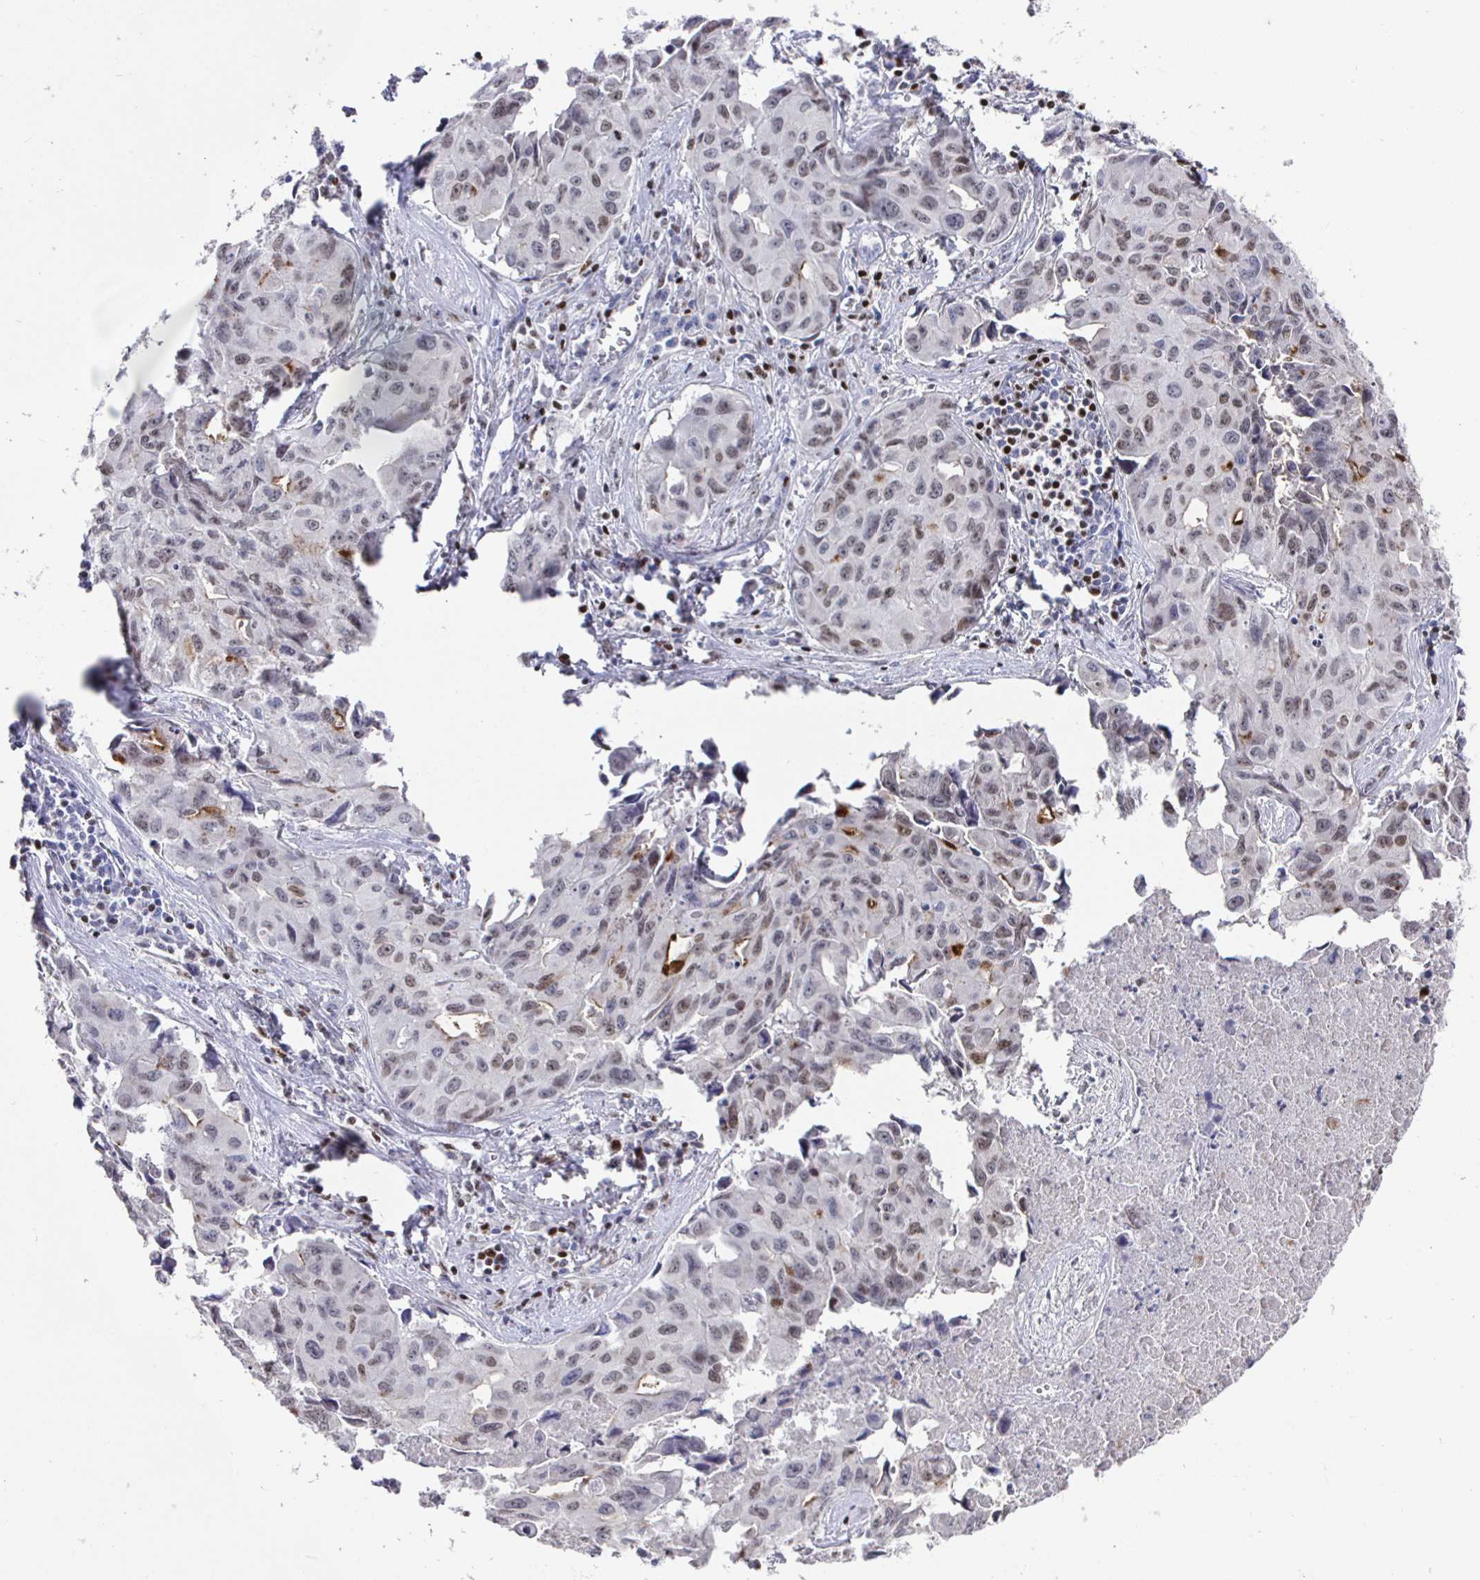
{"staining": {"intensity": "weak", "quantity": "25%-75%", "location": "nuclear"}, "tissue": "lung cancer", "cell_type": "Tumor cells", "image_type": "cancer", "snomed": [{"axis": "morphology", "description": "Adenocarcinoma, NOS"}, {"axis": "topography", "description": "Lymph node"}, {"axis": "topography", "description": "Lung"}], "caption": "Lung cancer tissue displays weak nuclear expression in about 25%-75% of tumor cells", "gene": "RUNX2", "patient": {"sex": "male", "age": 64}}